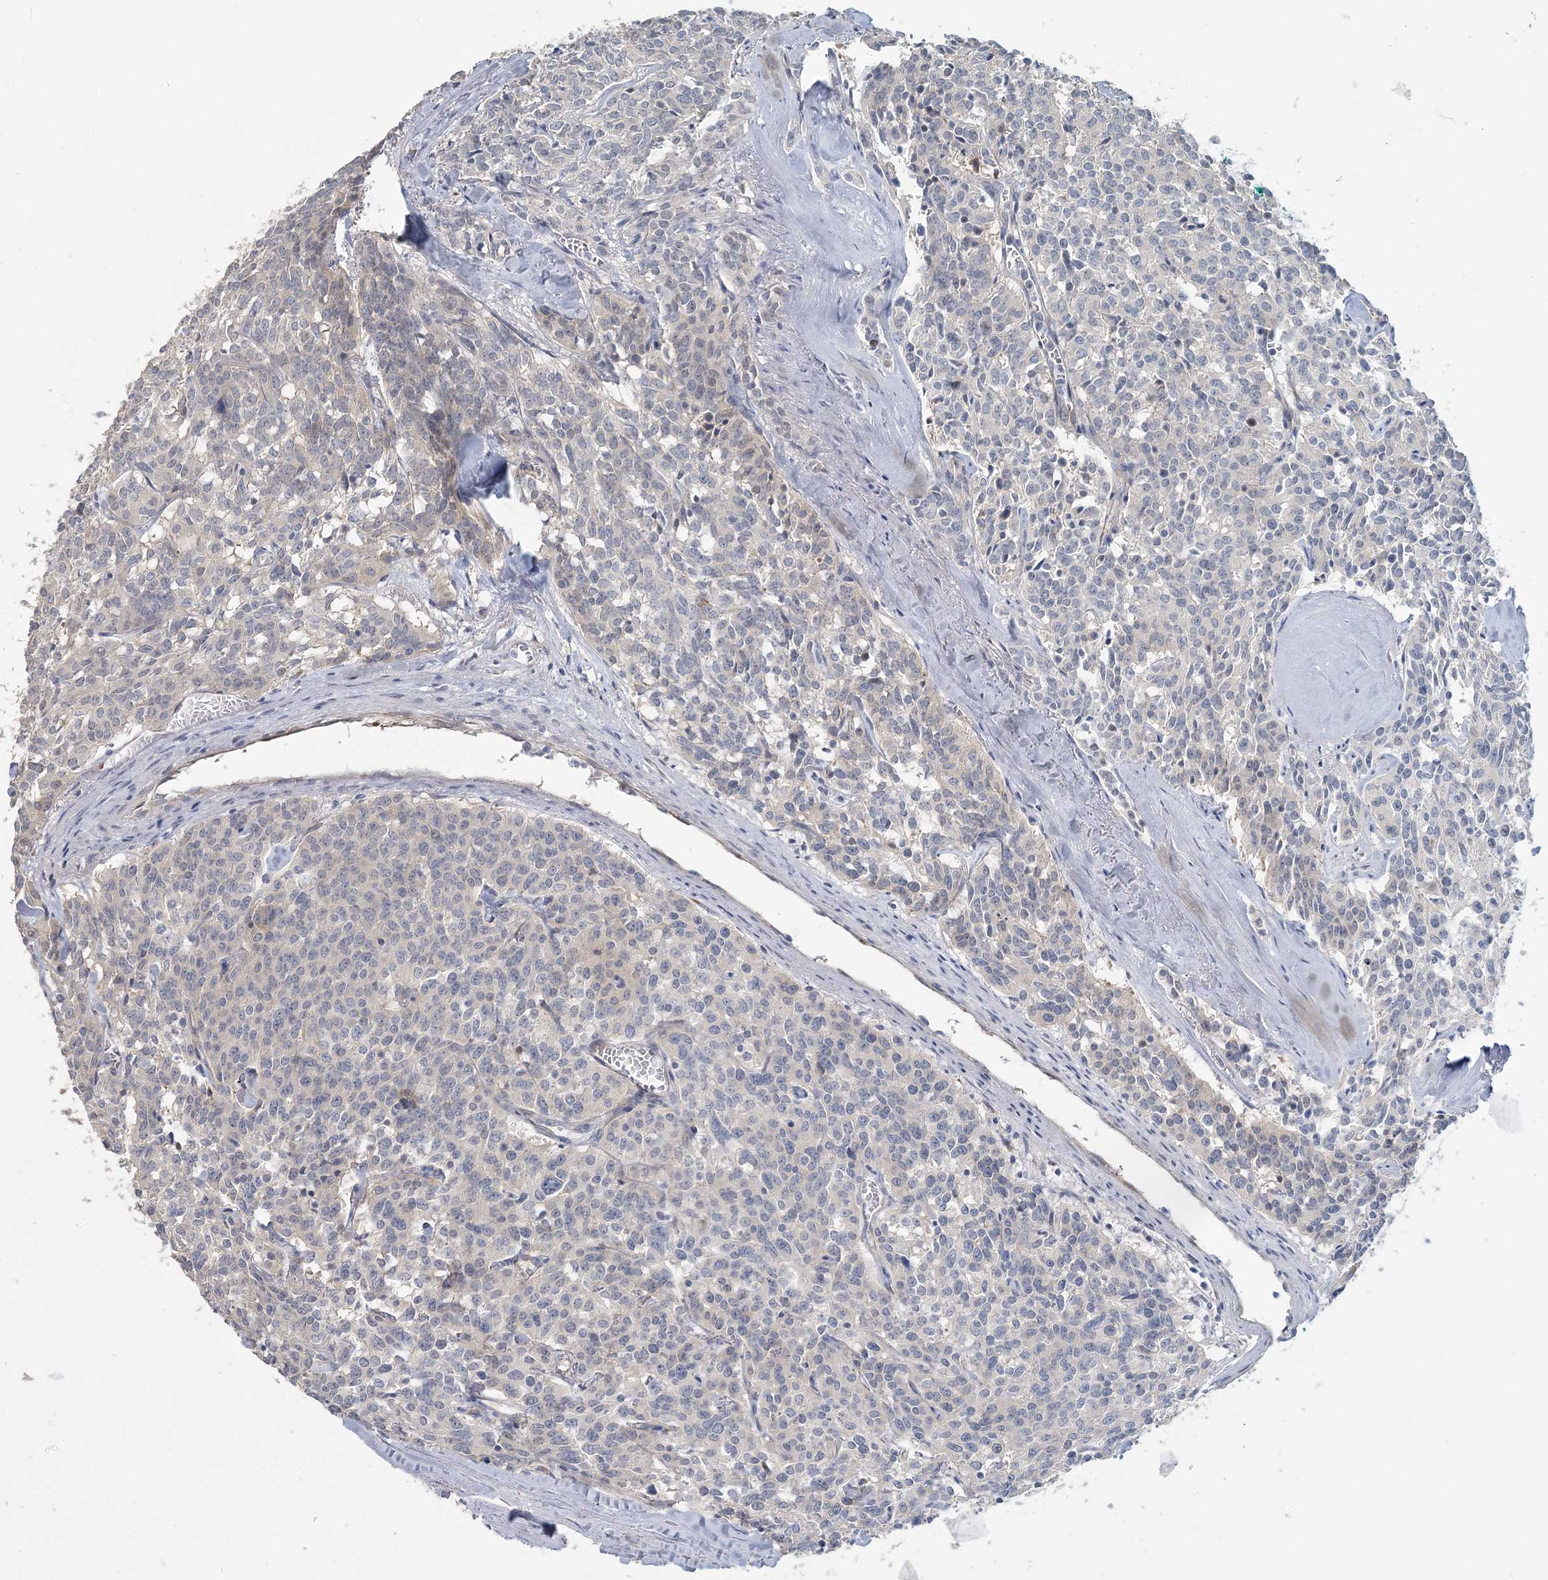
{"staining": {"intensity": "negative", "quantity": "none", "location": "none"}, "tissue": "carcinoid", "cell_type": "Tumor cells", "image_type": "cancer", "snomed": [{"axis": "morphology", "description": "Carcinoid, malignant, NOS"}, {"axis": "topography", "description": "Lung"}], "caption": "The histopathology image demonstrates no significant staining in tumor cells of carcinoid (malignant).", "gene": "CMBL", "patient": {"sex": "female", "age": 46}}